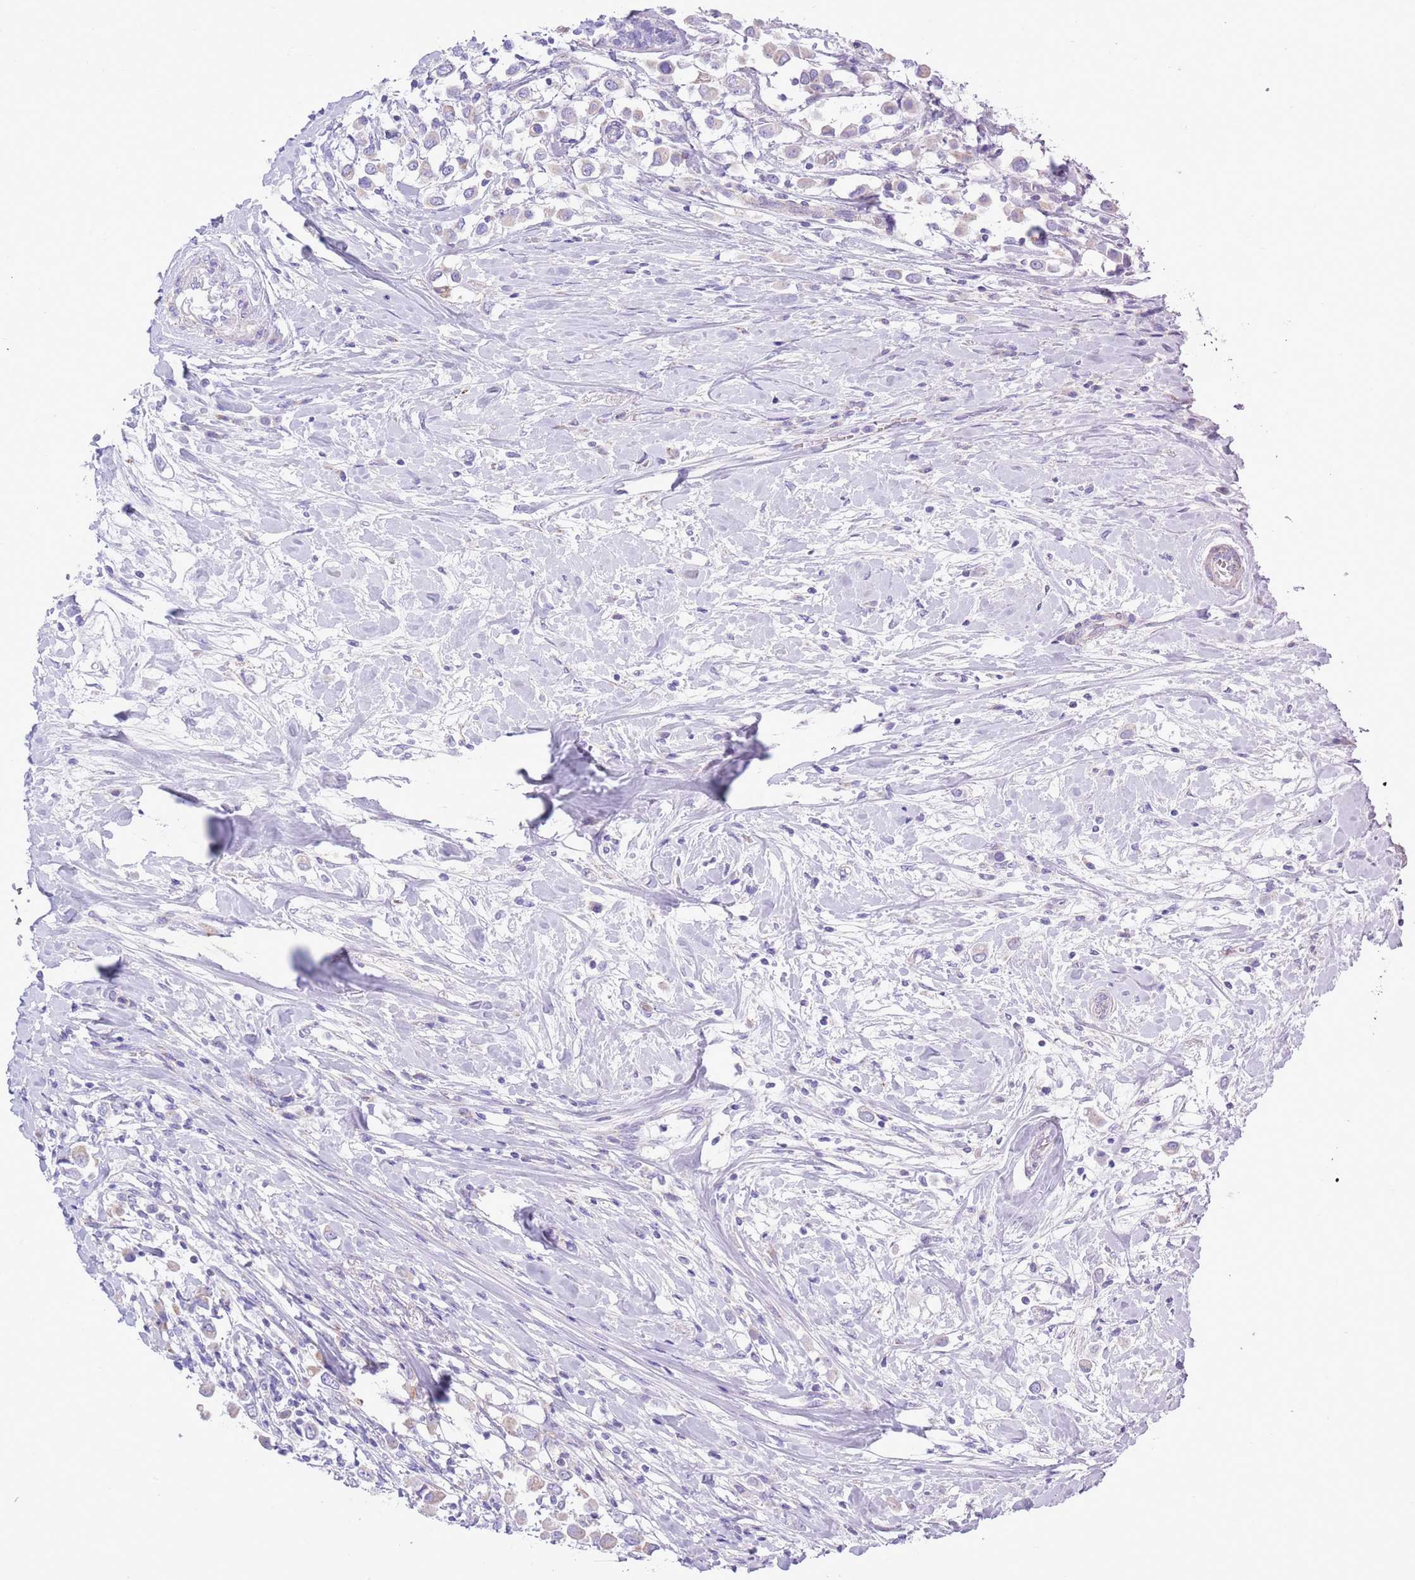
{"staining": {"intensity": "negative", "quantity": "none", "location": "none"}, "tissue": "breast cancer", "cell_type": "Tumor cells", "image_type": "cancer", "snomed": [{"axis": "morphology", "description": "Duct carcinoma"}, {"axis": "topography", "description": "Breast"}], "caption": "This is a micrograph of immunohistochemistry staining of breast cancer, which shows no expression in tumor cells.", "gene": "MOCOS", "patient": {"sex": "female", "age": 61}}